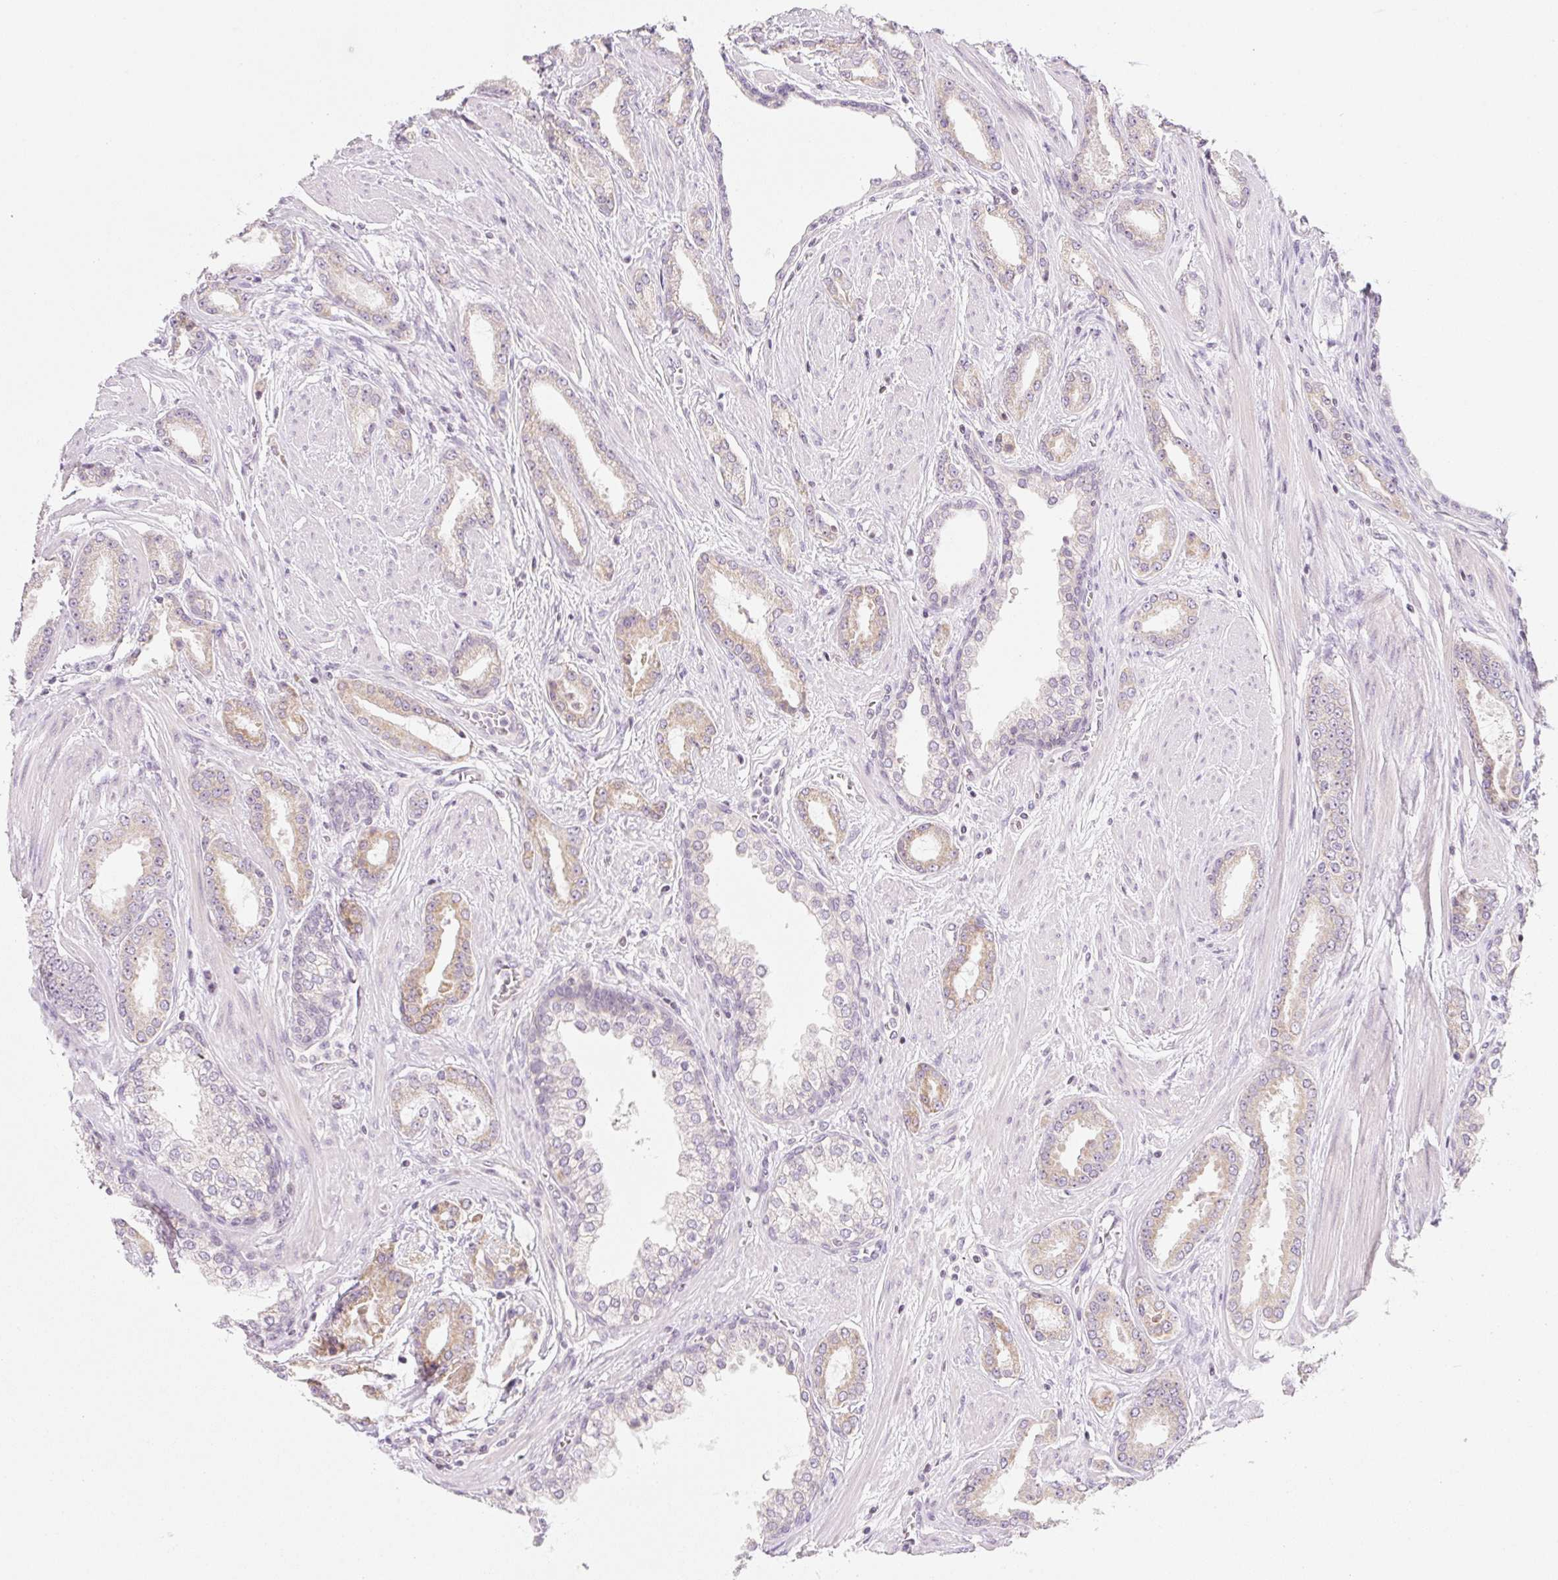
{"staining": {"intensity": "moderate", "quantity": "25%-75%", "location": "cytoplasmic/membranous"}, "tissue": "prostate cancer", "cell_type": "Tumor cells", "image_type": "cancer", "snomed": [{"axis": "morphology", "description": "Adenocarcinoma, Low grade"}, {"axis": "topography", "description": "Prostate"}], "caption": "Immunohistochemistry (IHC) histopathology image of neoplastic tissue: human prostate cancer stained using immunohistochemistry shows medium levels of moderate protein expression localized specifically in the cytoplasmic/membranous of tumor cells, appearing as a cytoplasmic/membranous brown color.", "gene": "CASKIN1", "patient": {"sex": "male", "age": 42}}